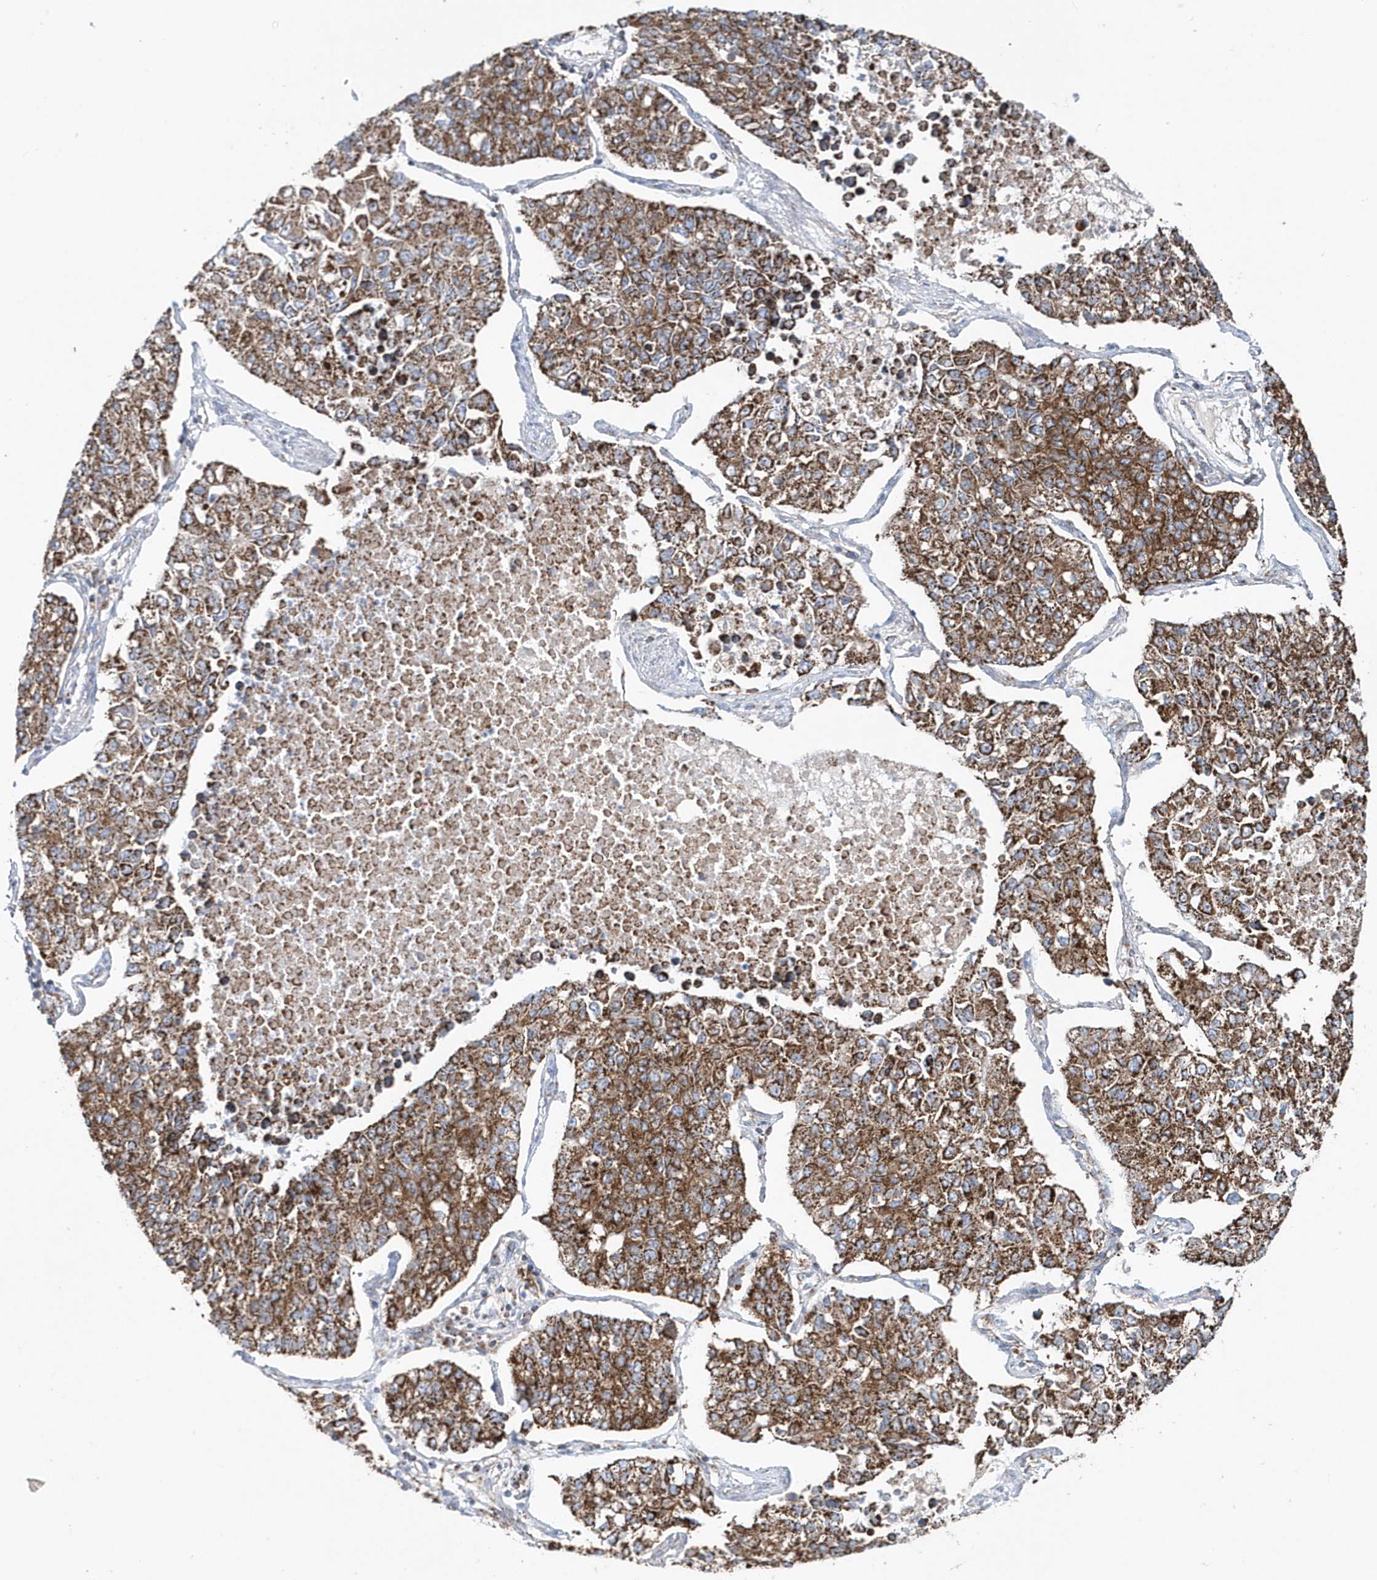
{"staining": {"intensity": "moderate", "quantity": ">75%", "location": "cytoplasmic/membranous"}, "tissue": "lung cancer", "cell_type": "Tumor cells", "image_type": "cancer", "snomed": [{"axis": "morphology", "description": "Adenocarcinoma, NOS"}, {"axis": "topography", "description": "Lung"}], "caption": "Protein analysis of adenocarcinoma (lung) tissue exhibits moderate cytoplasmic/membranous expression in approximately >75% of tumor cells. (DAB = brown stain, brightfield microscopy at high magnification).", "gene": "TMCO6", "patient": {"sex": "male", "age": 49}}